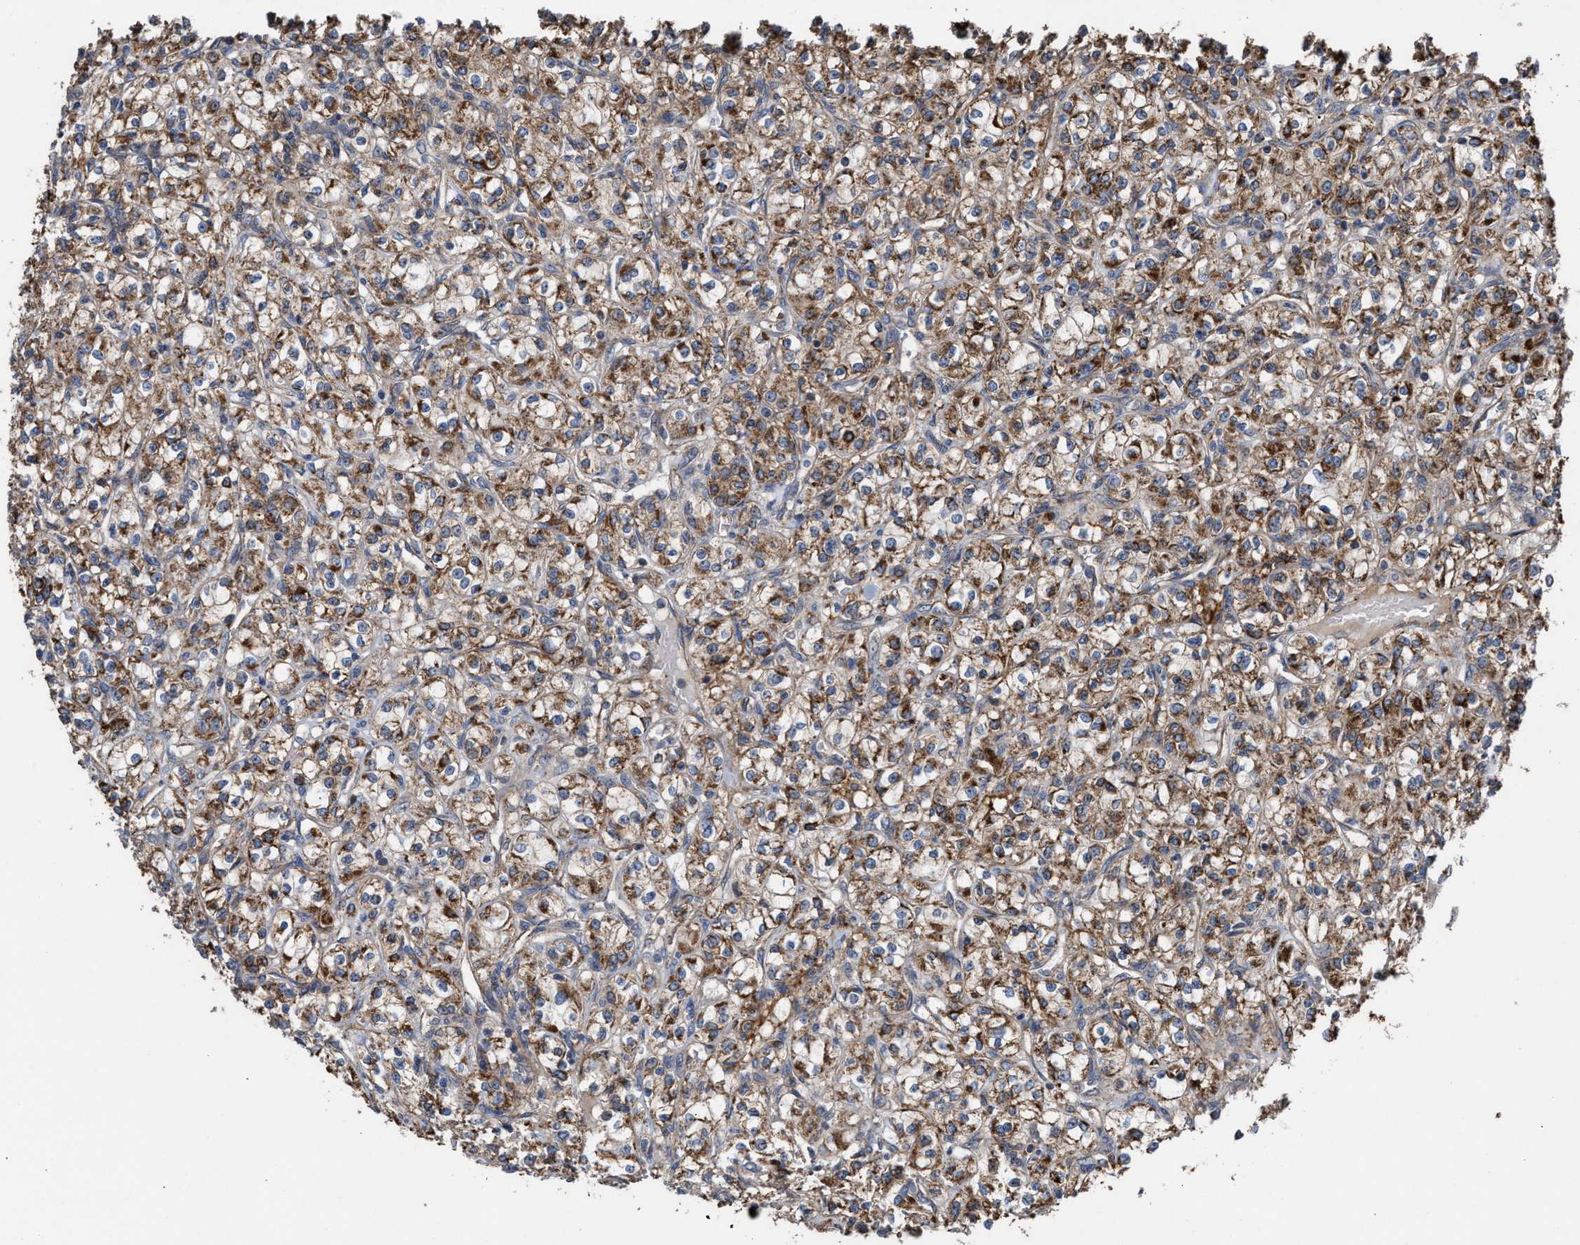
{"staining": {"intensity": "strong", "quantity": ">75%", "location": "cytoplasmic/membranous"}, "tissue": "renal cancer", "cell_type": "Tumor cells", "image_type": "cancer", "snomed": [{"axis": "morphology", "description": "Adenocarcinoma, NOS"}, {"axis": "topography", "description": "Kidney"}], "caption": "Protein staining exhibits strong cytoplasmic/membranous expression in about >75% of tumor cells in adenocarcinoma (renal).", "gene": "EXOSC2", "patient": {"sex": "male", "age": 77}}